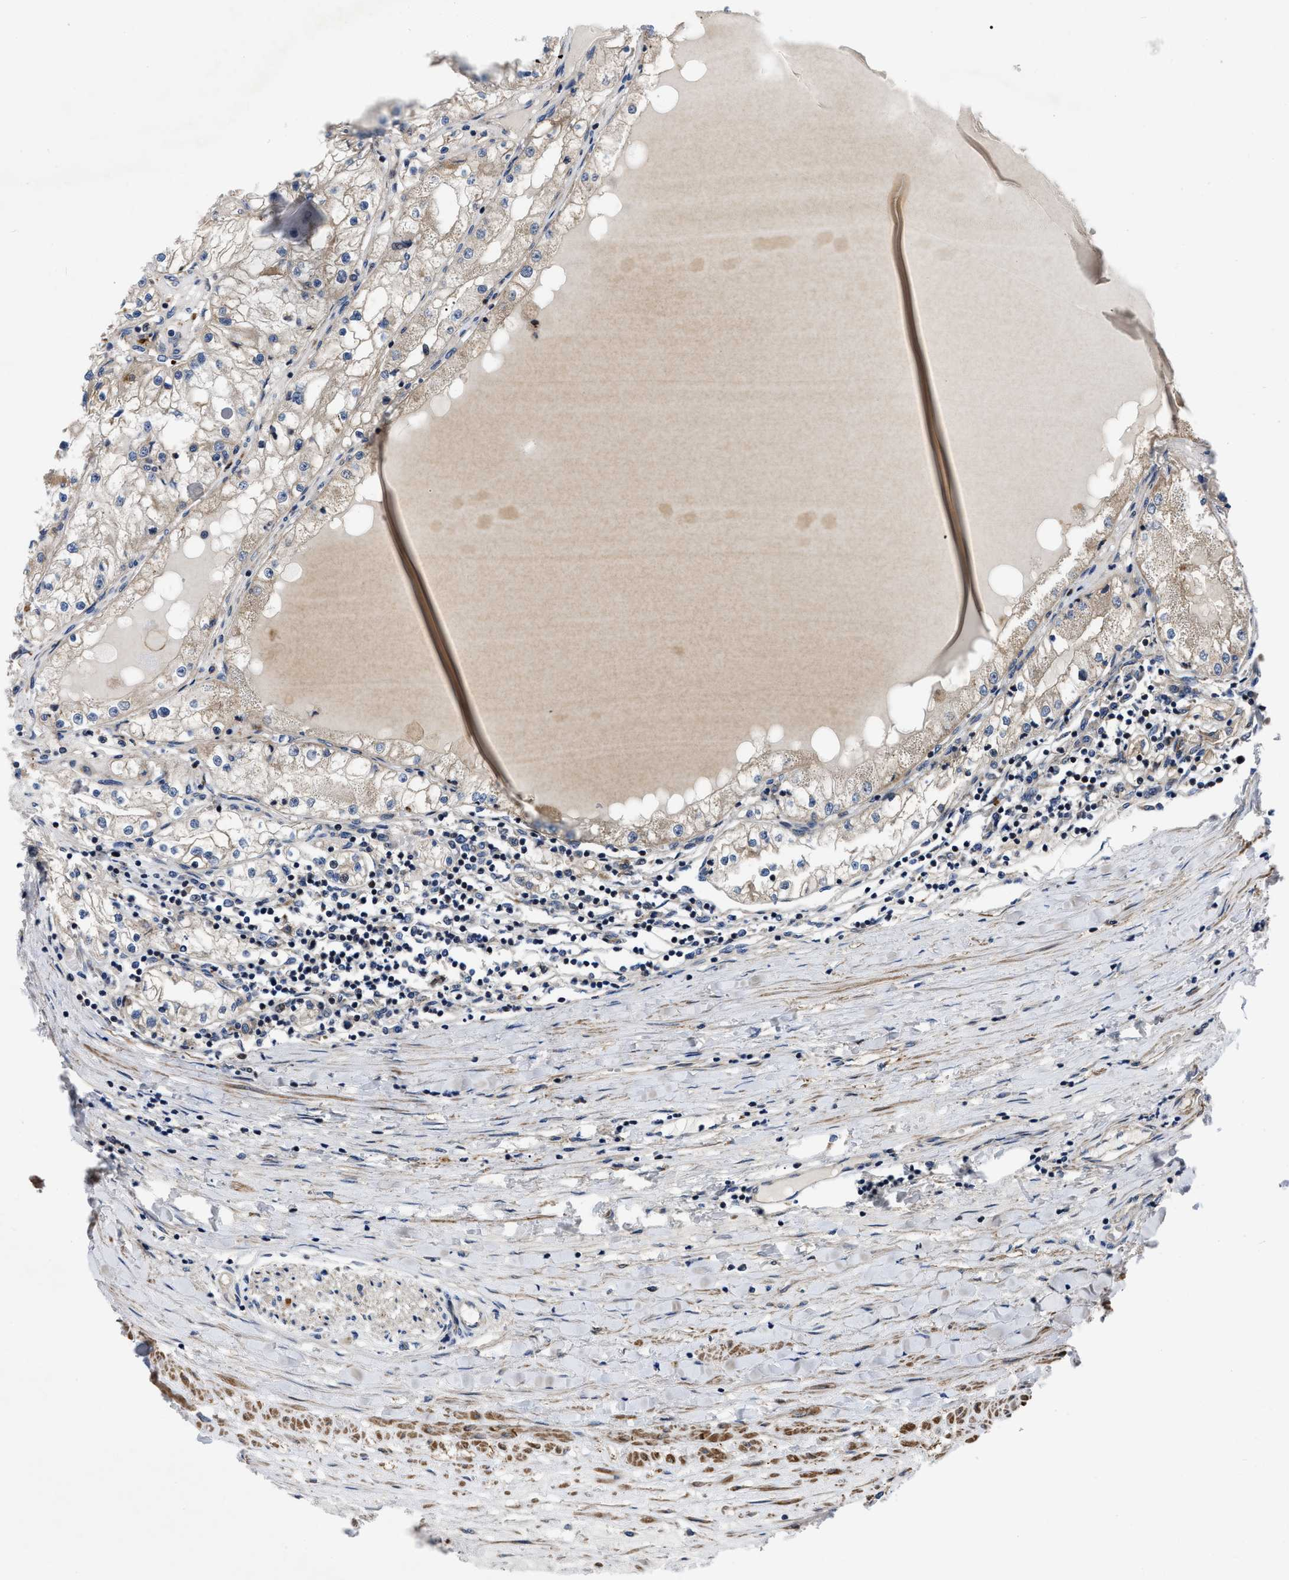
{"staining": {"intensity": "weak", "quantity": ">75%", "location": "cytoplasmic/membranous"}, "tissue": "renal cancer", "cell_type": "Tumor cells", "image_type": "cancer", "snomed": [{"axis": "morphology", "description": "Adenocarcinoma, NOS"}, {"axis": "topography", "description": "Kidney"}], "caption": "Immunohistochemical staining of adenocarcinoma (renal) demonstrates low levels of weak cytoplasmic/membranous positivity in about >75% of tumor cells.", "gene": "PPWD1", "patient": {"sex": "male", "age": 68}}